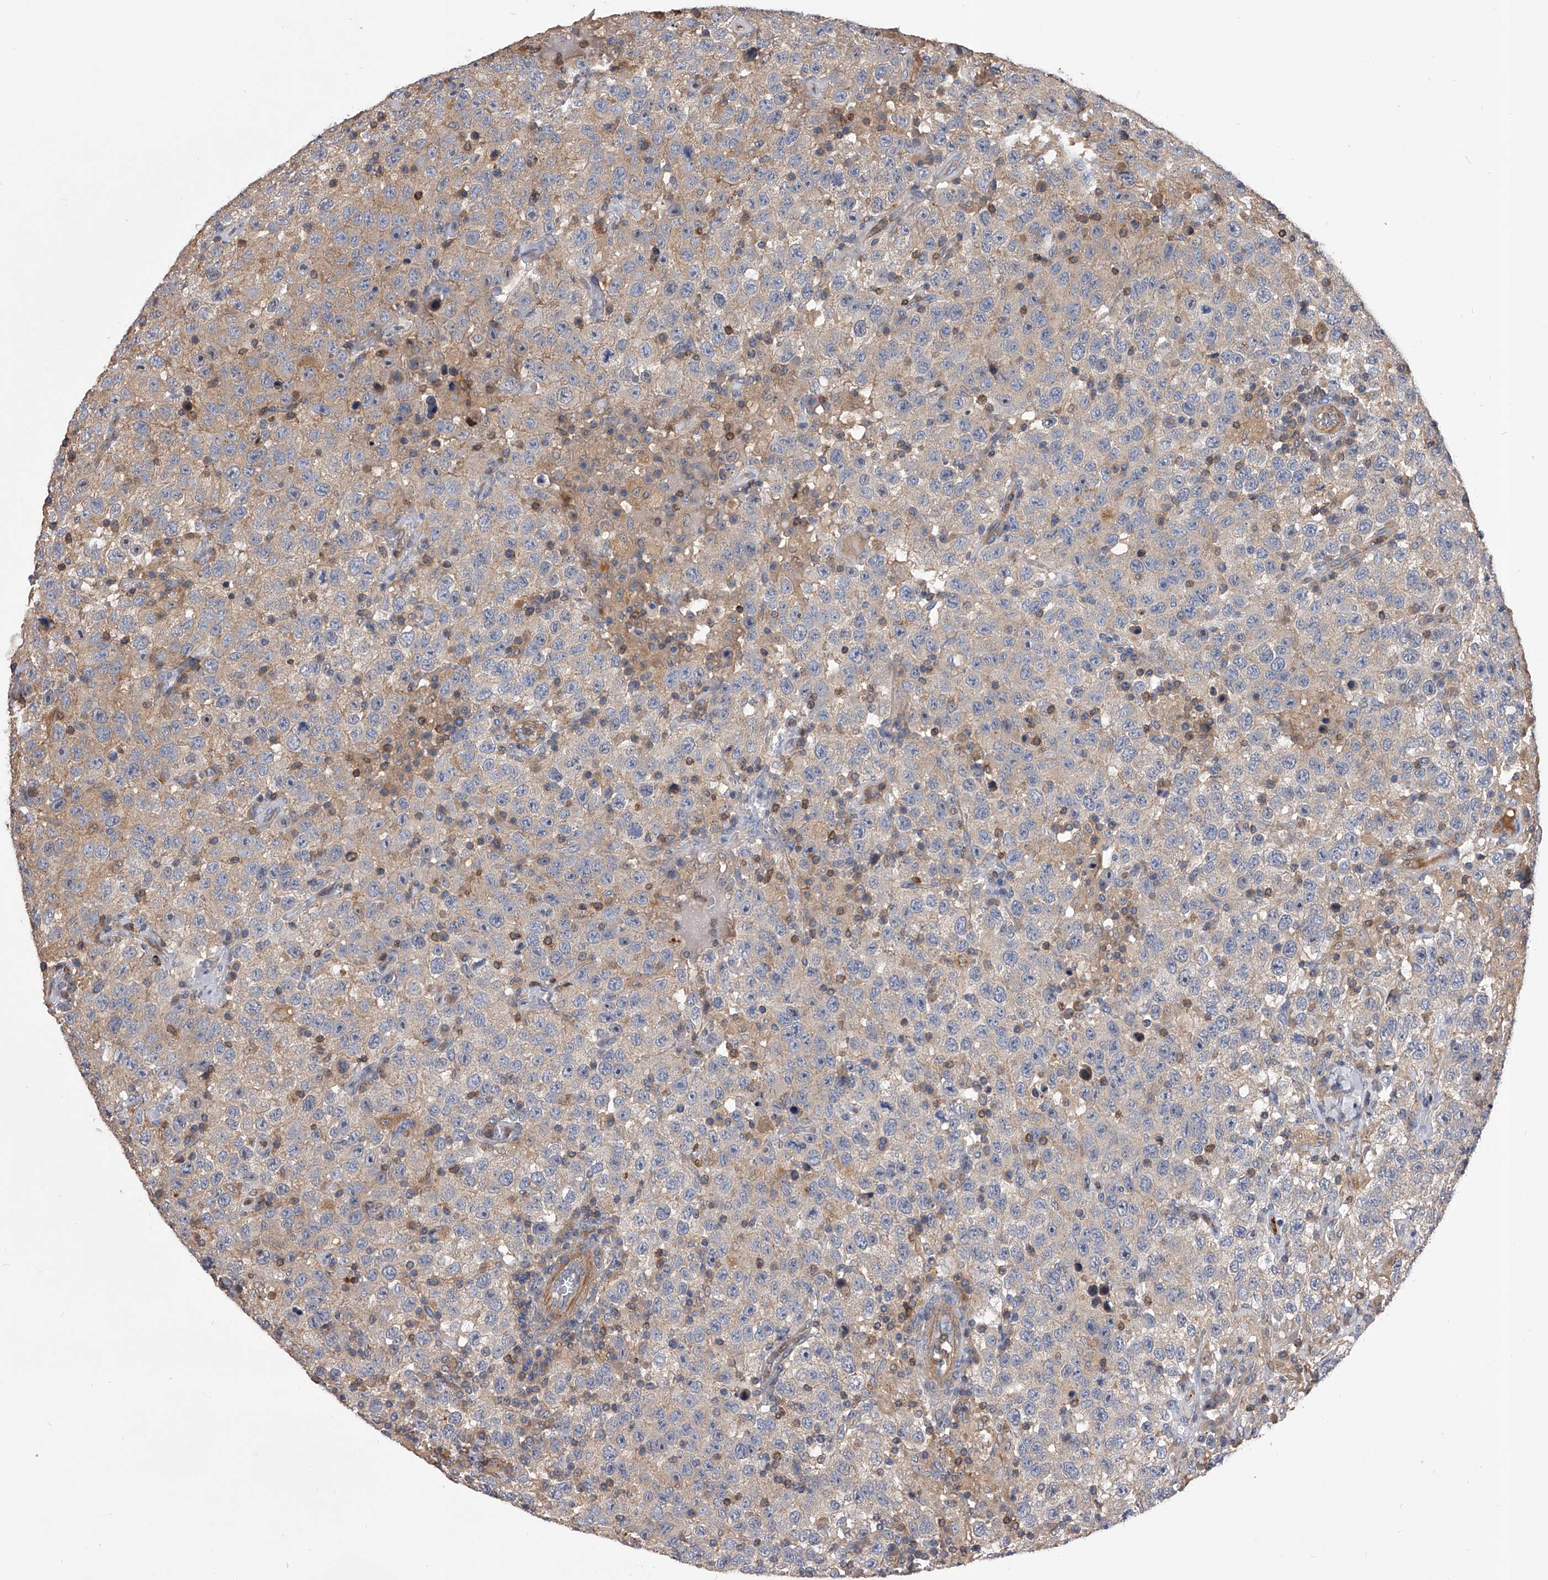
{"staining": {"intensity": "weak", "quantity": "25%-75%", "location": "cytoplasmic/membranous"}, "tissue": "testis cancer", "cell_type": "Tumor cells", "image_type": "cancer", "snomed": [{"axis": "morphology", "description": "Seminoma, NOS"}, {"axis": "topography", "description": "Testis"}], "caption": "Protein staining displays weak cytoplasmic/membranous expression in about 25%-75% of tumor cells in testis cancer. Using DAB (3,3'-diaminobenzidine) (brown) and hematoxylin (blue) stains, captured at high magnification using brightfield microscopy.", "gene": "CUL7", "patient": {"sex": "male", "age": 41}}